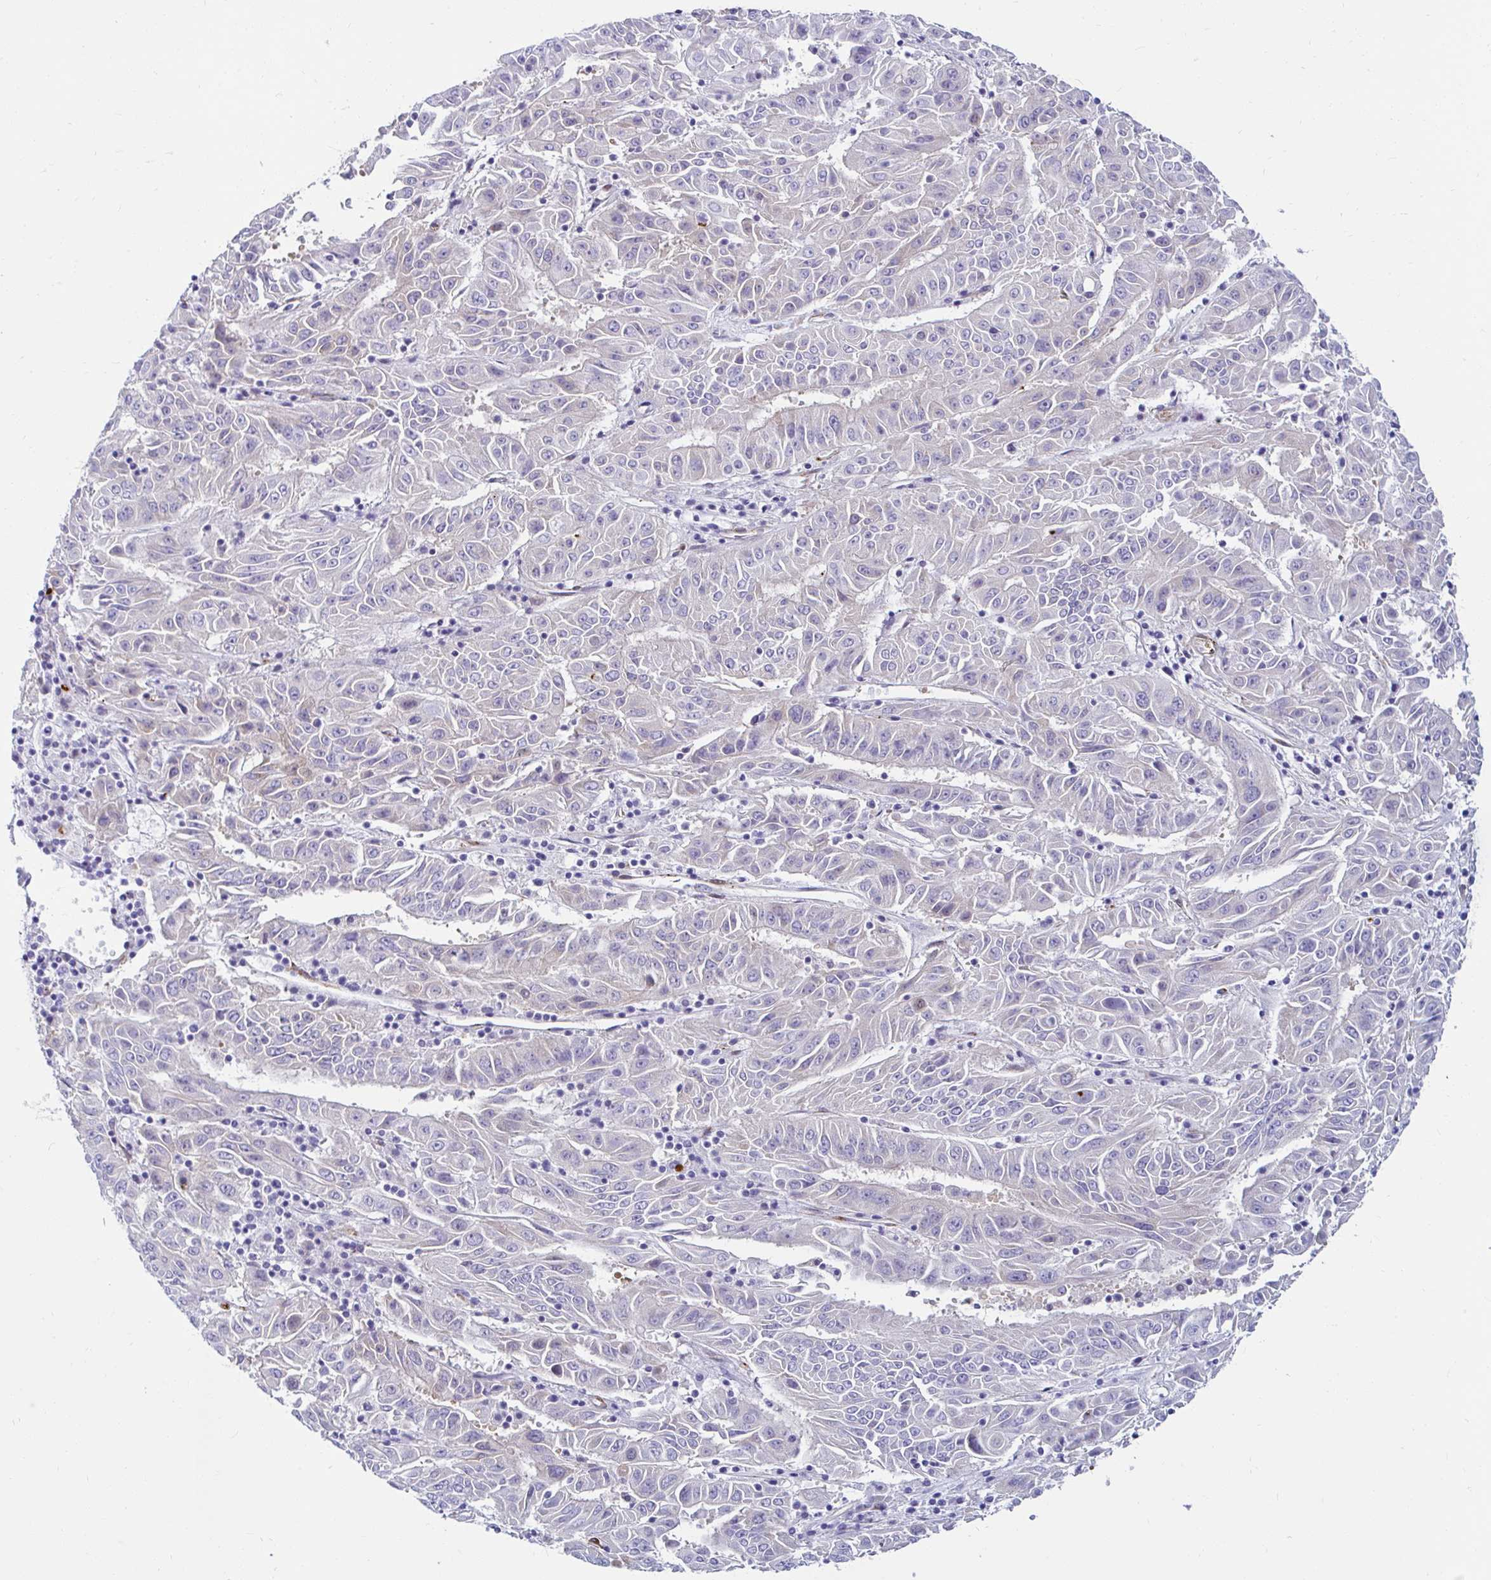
{"staining": {"intensity": "negative", "quantity": "none", "location": "none"}, "tissue": "pancreatic cancer", "cell_type": "Tumor cells", "image_type": "cancer", "snomed": [{"axis": "morphology", "description": "Adenocarcinoma, NOS"}, {"axis": "topography", "description": "Pancreas"}], "caption": "High magnification brightfield microscopy of pancreatic adenocarcinoma stained with DAB (brown) and counterstained with hematoxylin (blue): tumor cells show no significant staining. Brightfield microscopy of immunohistochemistry stained with DAB (brown) and hematoxylin (blue), captured at high magnification.", "gene": "ANKRD62", "patient": {"sex": "male", "age": 63}}